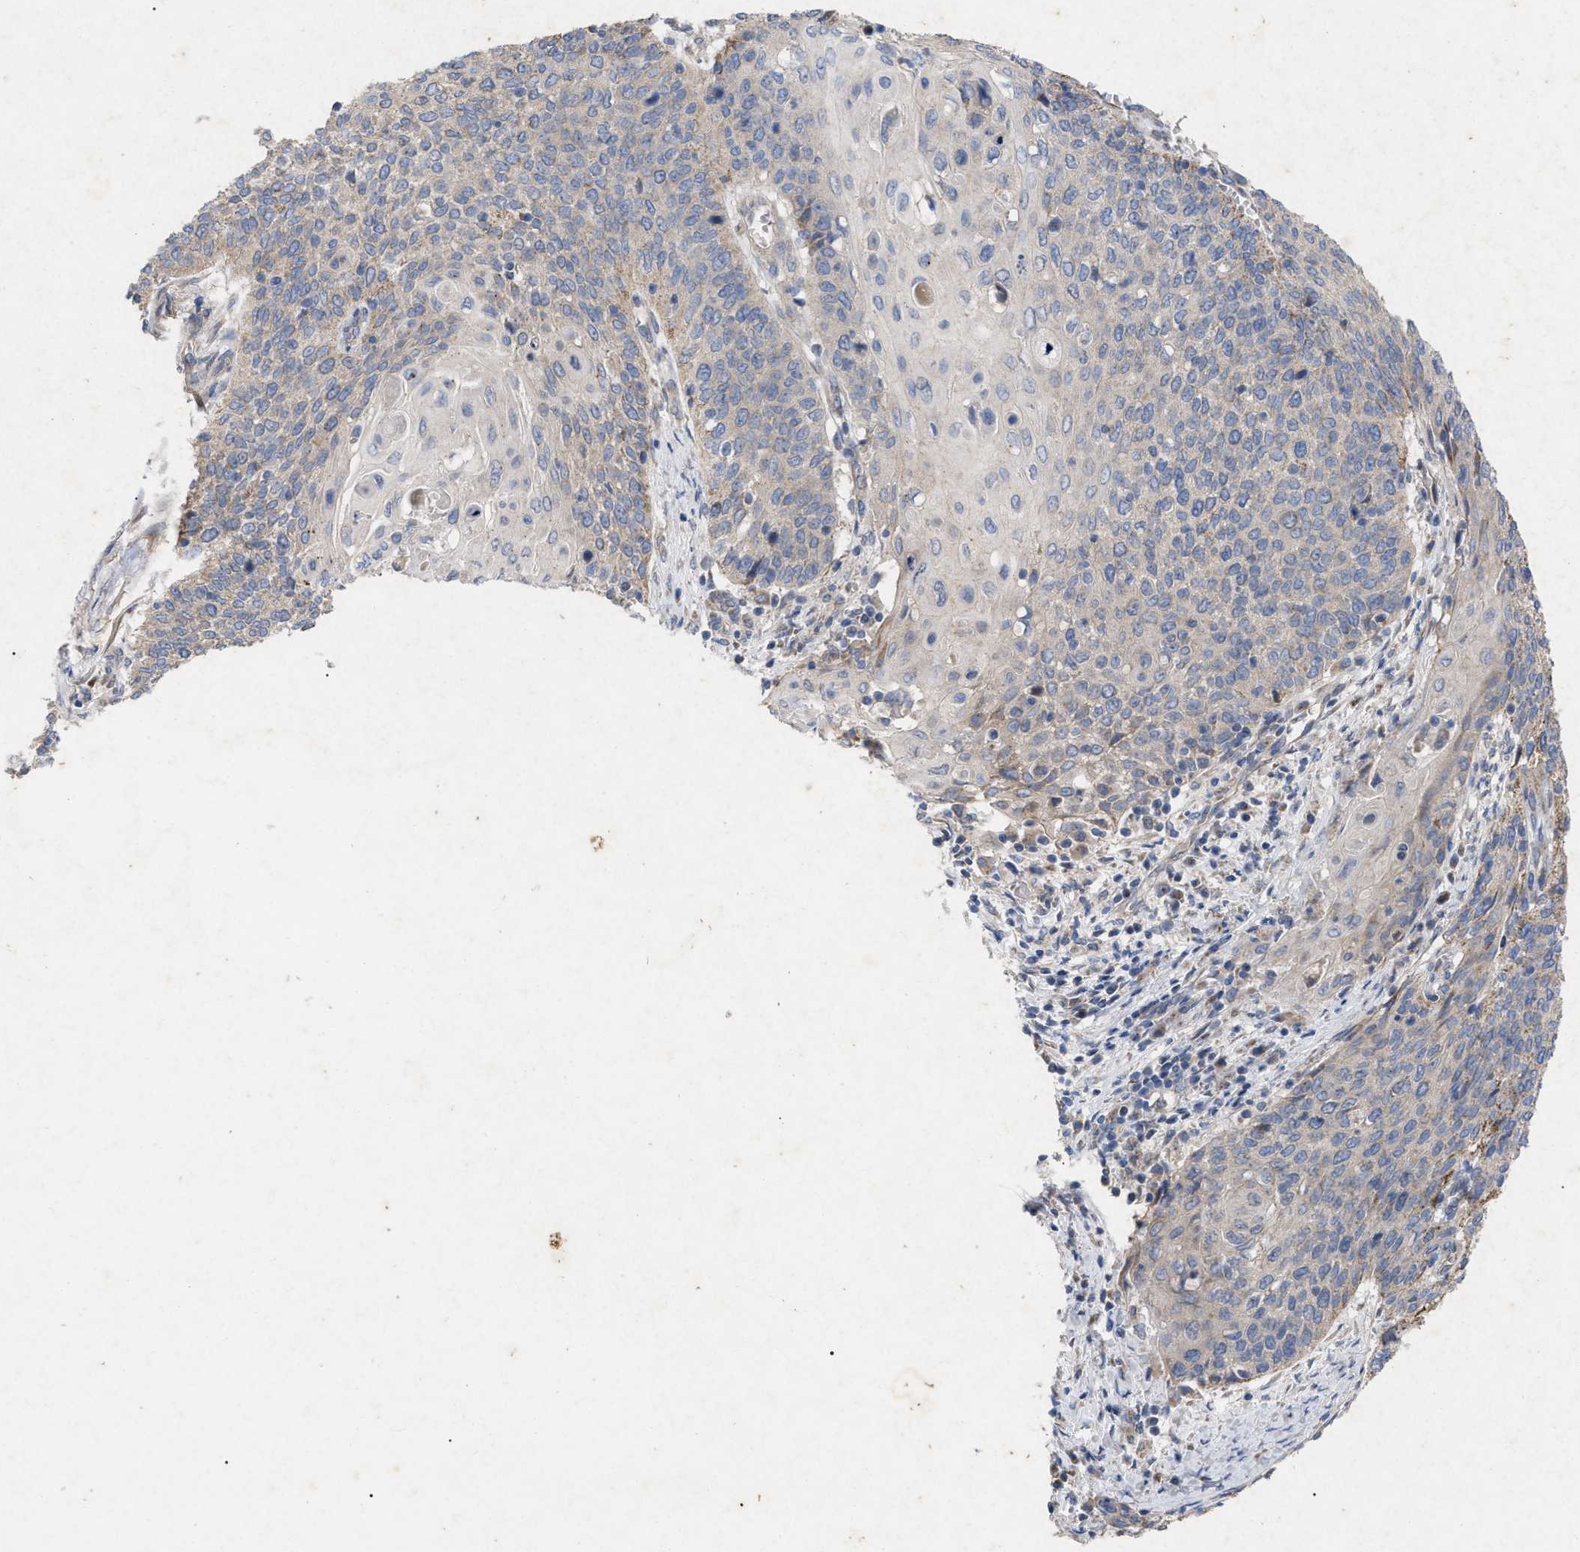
{"staining": {"intensity": "weak", "quantity": ">75%", "location": "cytoplasmic/membranous"}, "tissue": "cervical cancer", "cell_type": "Tumor cells", "image_type": "cancer", "snomed": [{"axis": "morphology", "description": "Squamous cell carcinoma, NOS"}, {"axis": "topography", "description": "Cervix"}], "caption": "Brown immunohistochemical staining in human cervical cancer (squamous cell carcinoma) displays weak cytoplasmic/membranous expression in about >75% of tumor cells.", "gene": "VIP", "patient": {"sex": "female", "age": 39}}